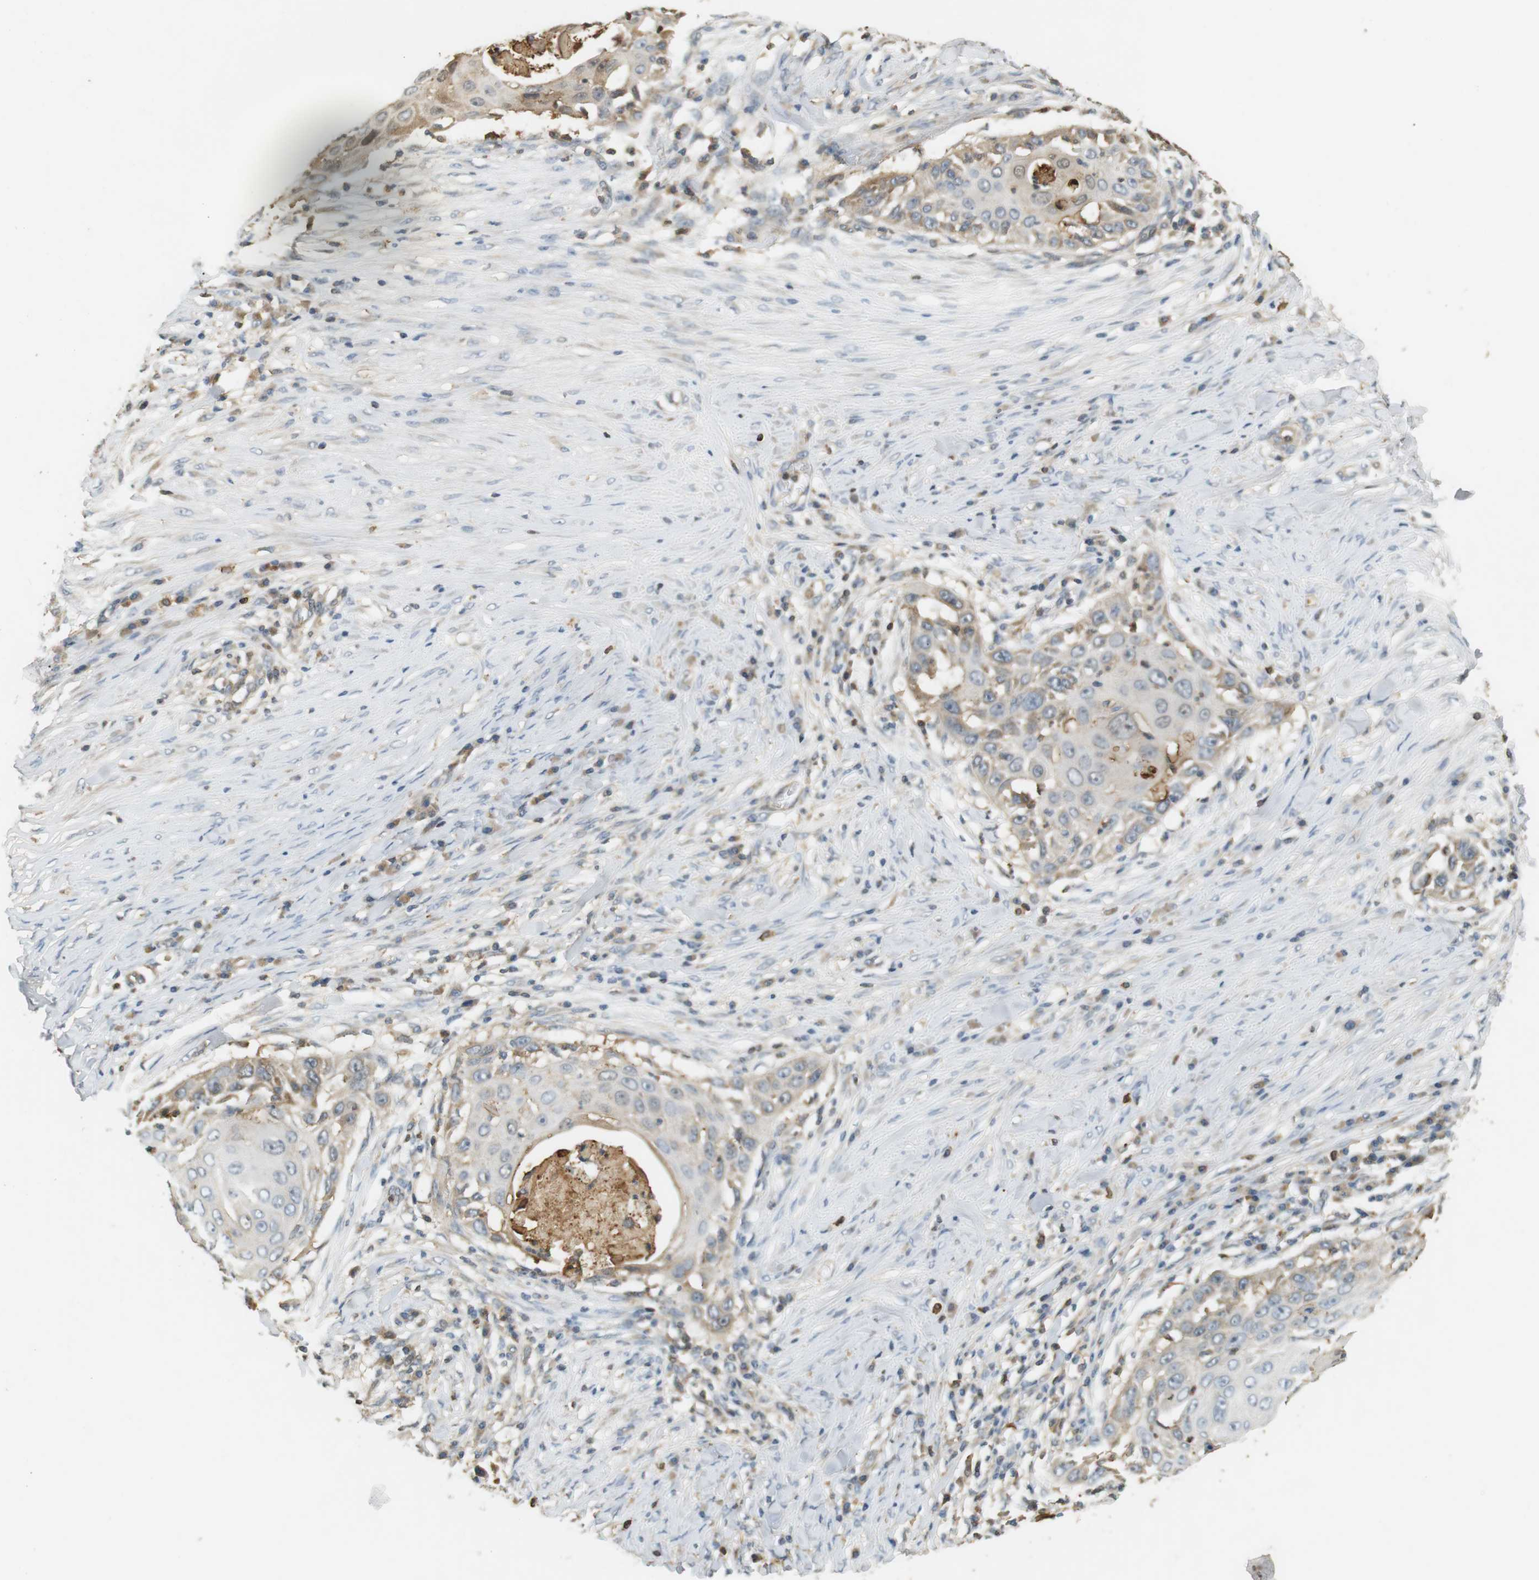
{"staining": {"intensity": "weak", "quantity": "<25%", "location": "cytoplasmic/membranous"}, "tissue": "skin cancer", "cell_type": "Tumor cells", "image_type": "cancer", "snomed": [{"axis": "morphology", "description": "Squamous cell carcinoma, NOS"}, {"axis": "topography", "description": "Skin"}], "caption": "Immunohistochemical staining of human skin cancer shows no significant staining in tumor cells.", "gene": "P2RY1", "patient": {"sex": "female", "age": 44}}